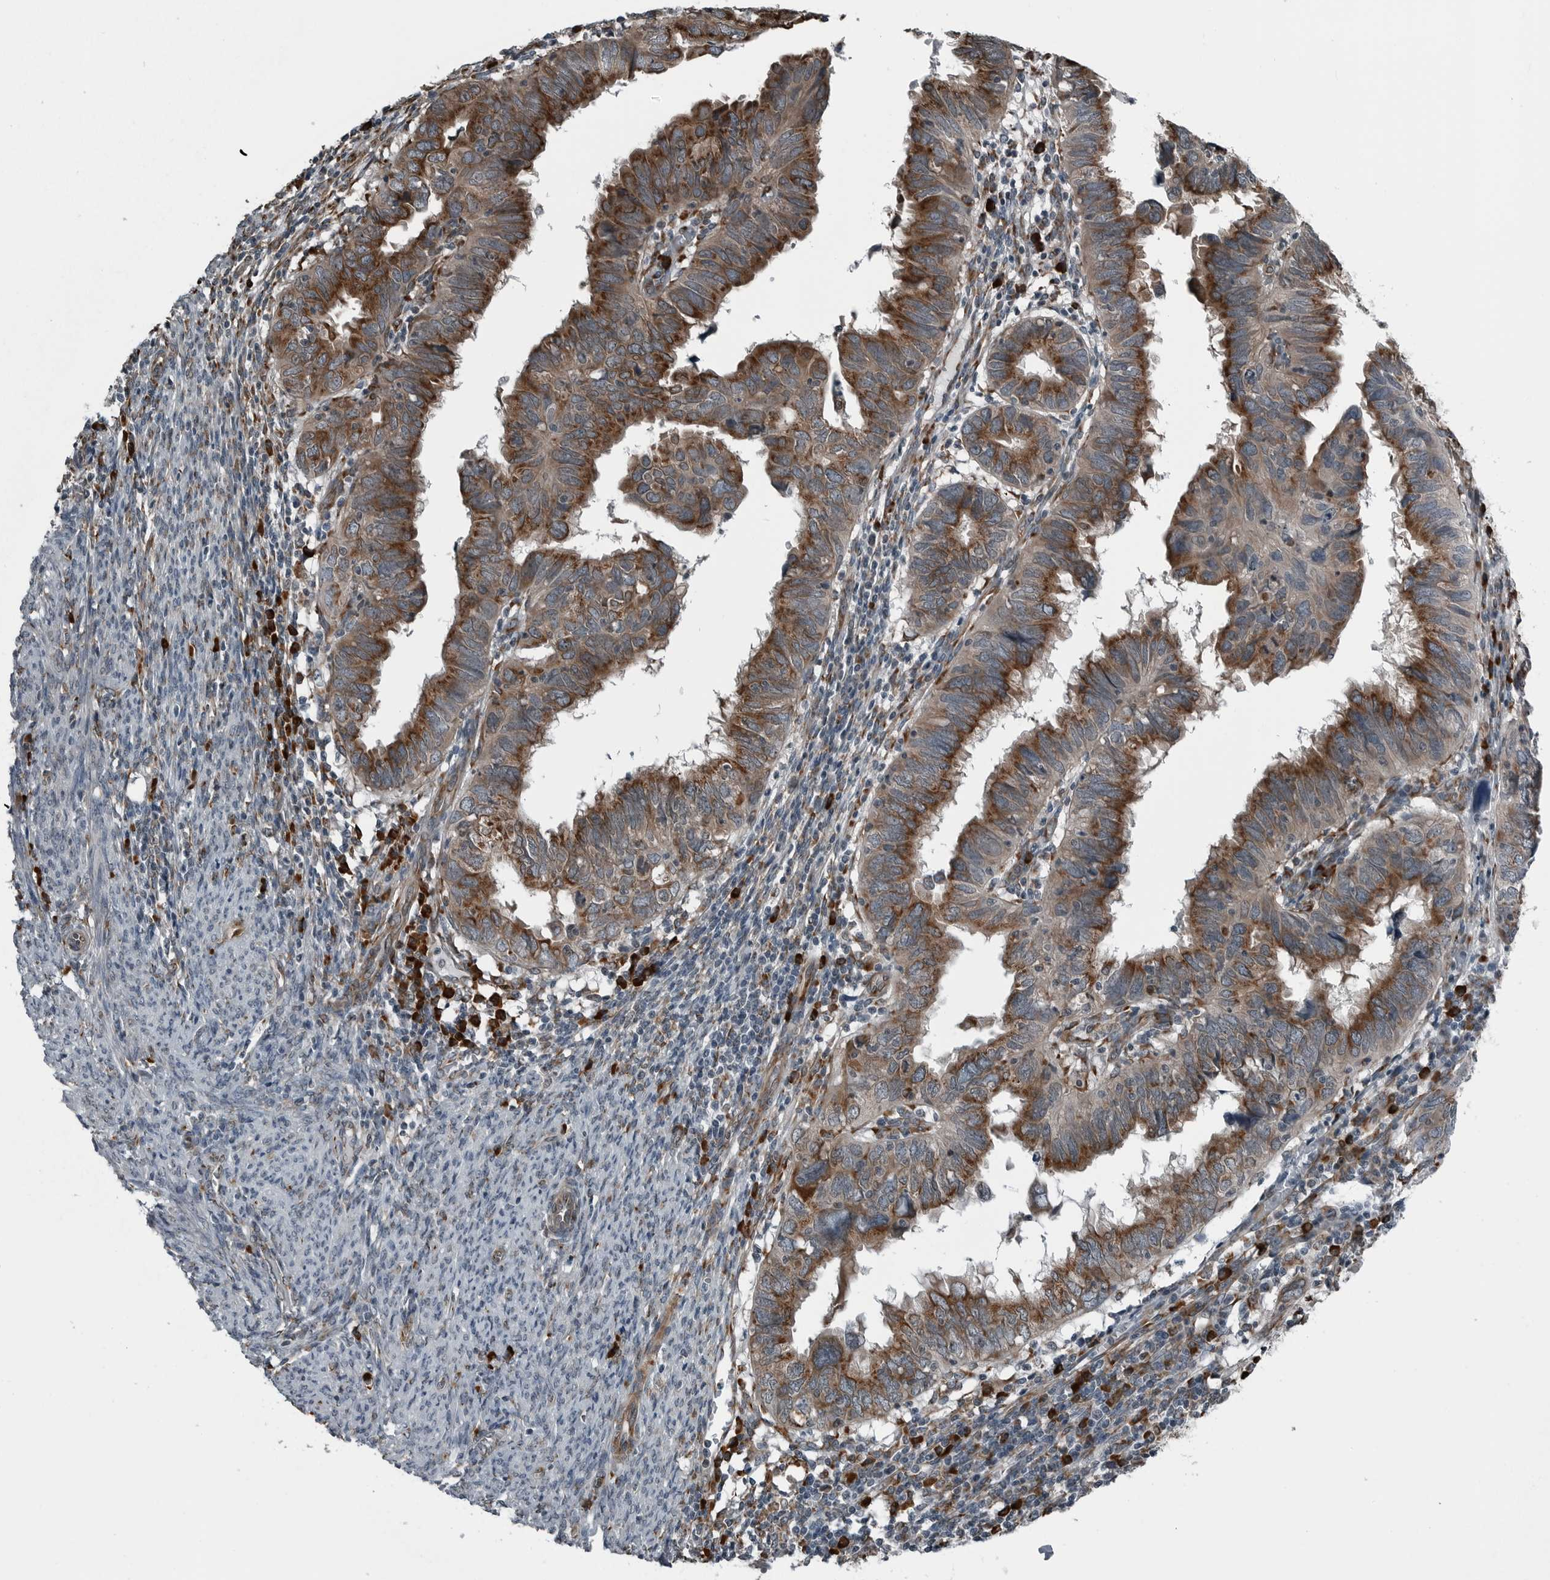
{"staining": {"intensity": "strong", "quantity": ">75%", "location": "cytoplasmic/membranous"}, "tissue": "endometrial cancer", "cell_type": "Tumor cells", "image_type": "cancer", "snomed": [{"axis": "morphology", "description": "Adenocarcinoma, NOS"}, {"axis": "topography", "description": "Uterus"}], "caption": "An IHC histopathology image of neoplastic tissue is shown. Protein staining in brown labels strong cytoplasmic/membranous positivity in endometrial cancer within tumor cells.", "gene": "CEP85", "patient": {"sex": "female", "age": 77}}